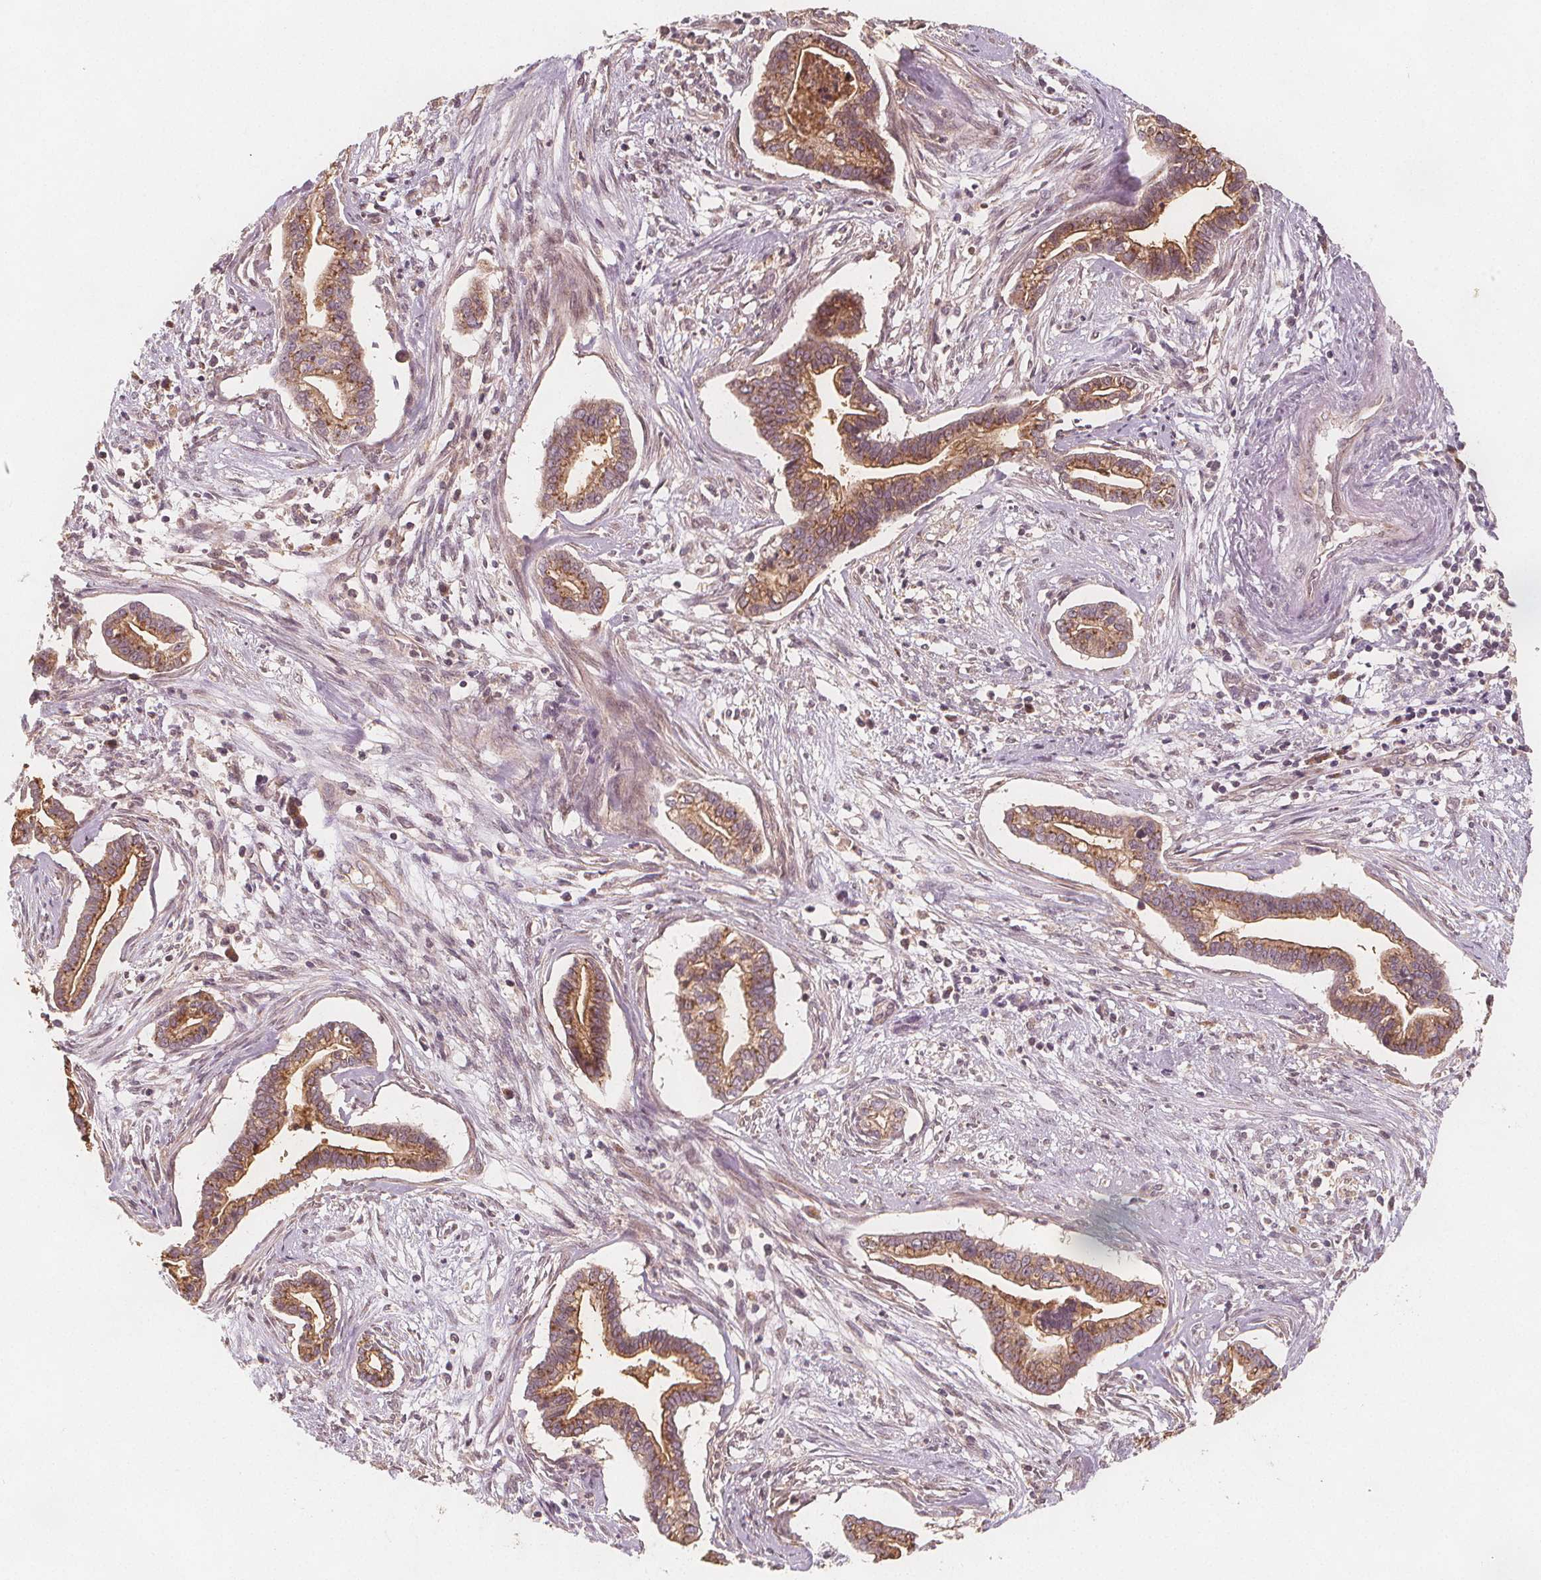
{"staining": {"intensity": "moderate", "quantity": ">75%", "location": "cytoplasmic/membranous"}, "tissue": "cervical cancer", "cell_type": "Tumor cells", "image_type": "cancer", "snomed": [{"axis": "morphology", "description": "Adenocarcinoma, NOS"}, {"axis": "topography", "description": "Cervix"}], "caption": "Tumor cells exhibit moderate cytoplasmic/membranous staining in approximately >75% of cells in adenocarcinoma (cervical).", "gene": "NCSTN", "patient": {"sex": "female", "age": 62}}